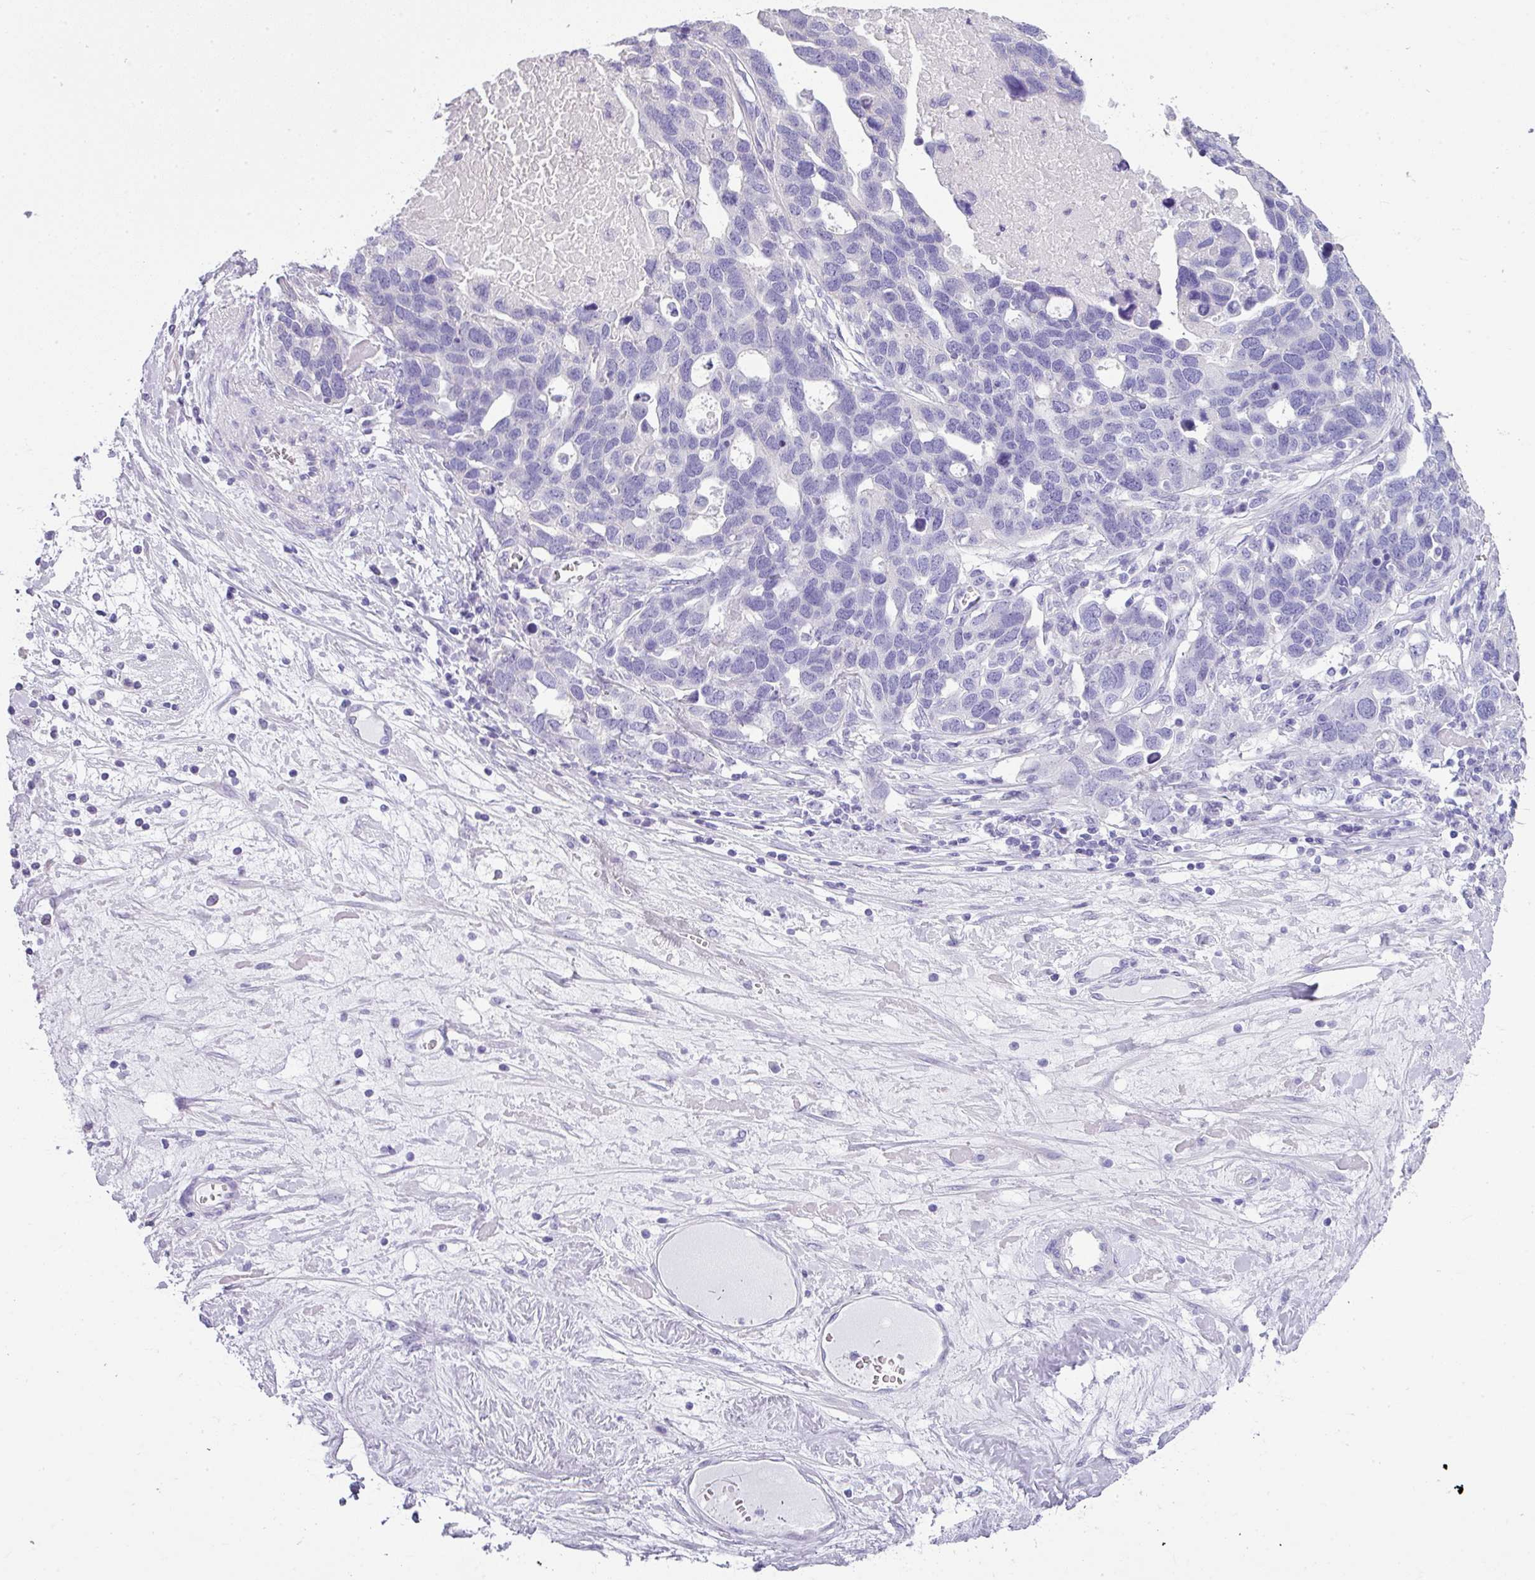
{"staining": {"intensity": "negative", "quantity": "none", "location": "none"}, "tissue": "ovarian cancer", "cell_type": "Tumor cells", "image_type": "cancer", "snomed": [{"axis": "morphology", "description": "Cystadenocarcinoma, serous, NOS"}, {"axis": "topography", "description": "Ovary"}], "caption": "Ovarian cancer stained for a protein using immunohistochemistry demonstrates no staining tumor cells.", "gene": "PALS2", "patient": {"sex": "female", "age": 54}}